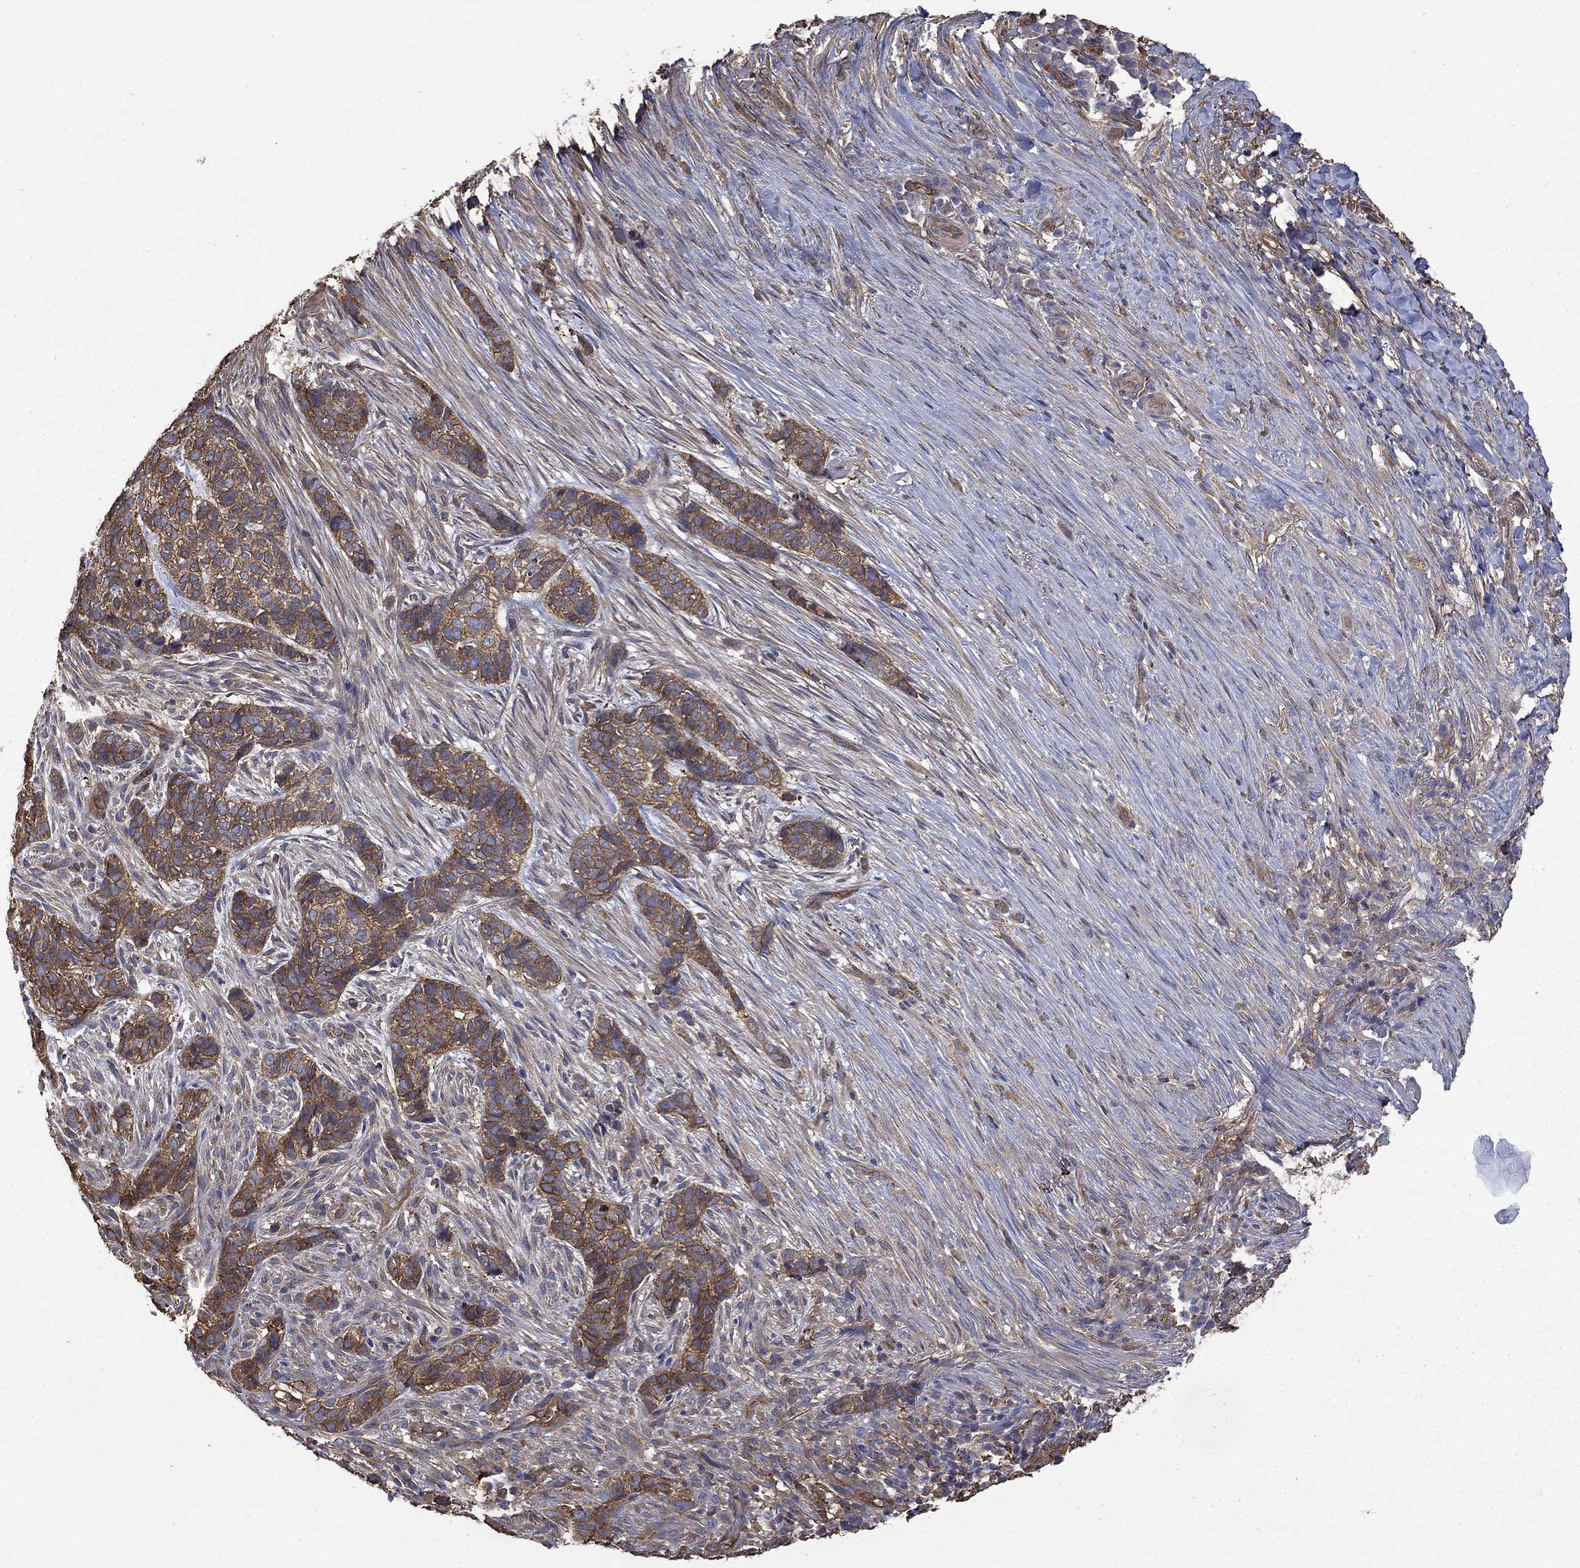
{"staining": {"intensity": "strong", "quantity": "25%-75%", "location": "cytoplasmic/membranous"}, "tissue": "skin cancer", "cell_type": "Tumor cells", "image_type": "cancer", "snomed": [{"axis": "morphology", "description": "Basal cell carcinoma"}, {"axis": "topography", "description": "Skin"}], "caption": "A brown stain shows strong cytoplasmic/membranous staining of a protein in basal cell carcinoma (skin) tumor cells. Immunohistochemistry stains the protein in brown and the nuclei are stained blue.", "gene": "DPYSL2", "patient": {"sex": "female", "age": 69}}